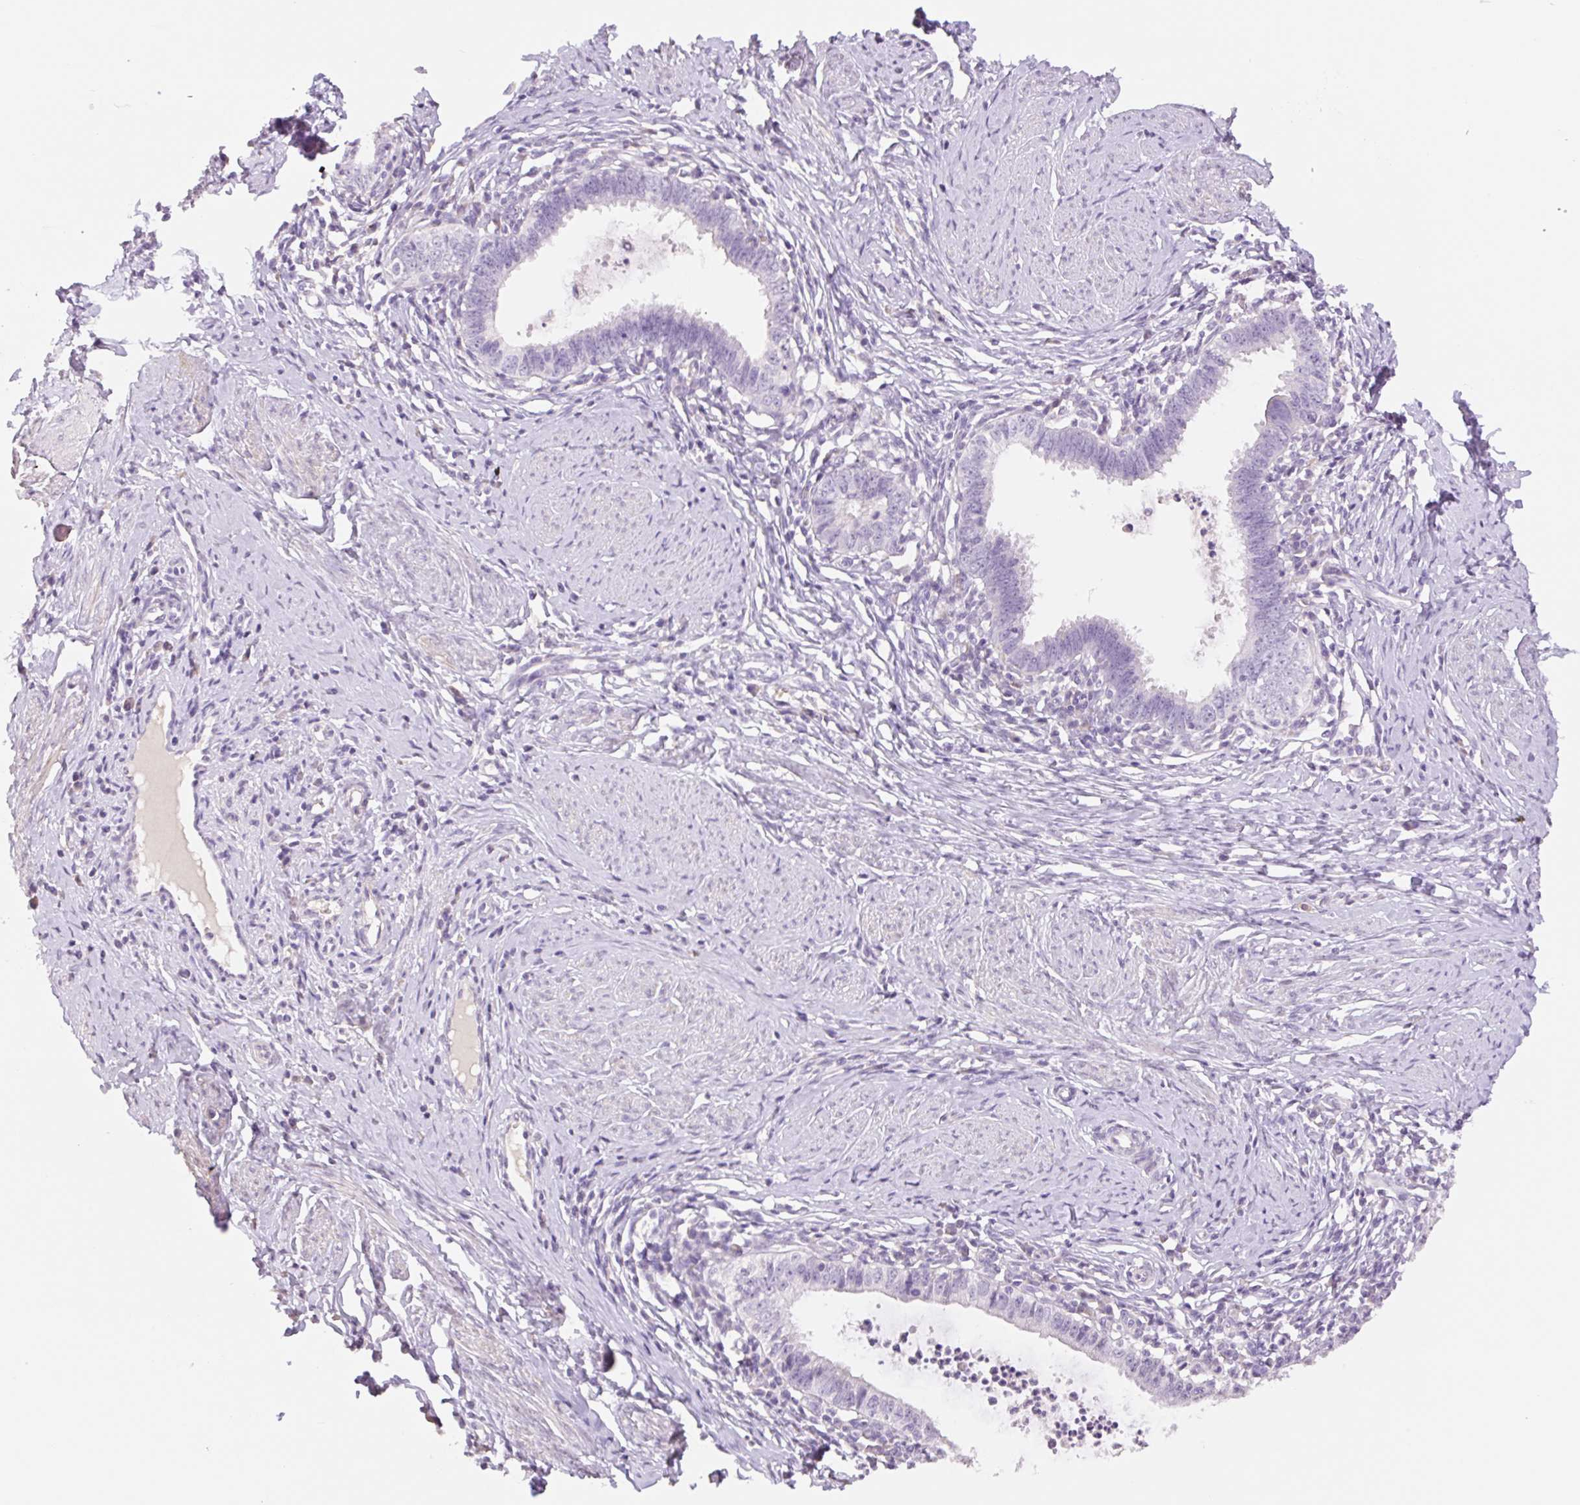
{"staining": {"intensity": "negative", "quantity": "none", "location": "none"}, "tissue": "cervical cancer", "cell_type": "Tumor cells", "image_type": "cancer", "snomed": [{"axis": "morphology", "description": "Adenocarcinoma, NOS"}, {"axis": "topography", "description": "Cervix"}], "caption": "IHC of adenocarcinoma (cervical) exhibits no staining in tumor cells.", "gene": "HCRTR2", "patient": {"sex": "female", "age": 36}}